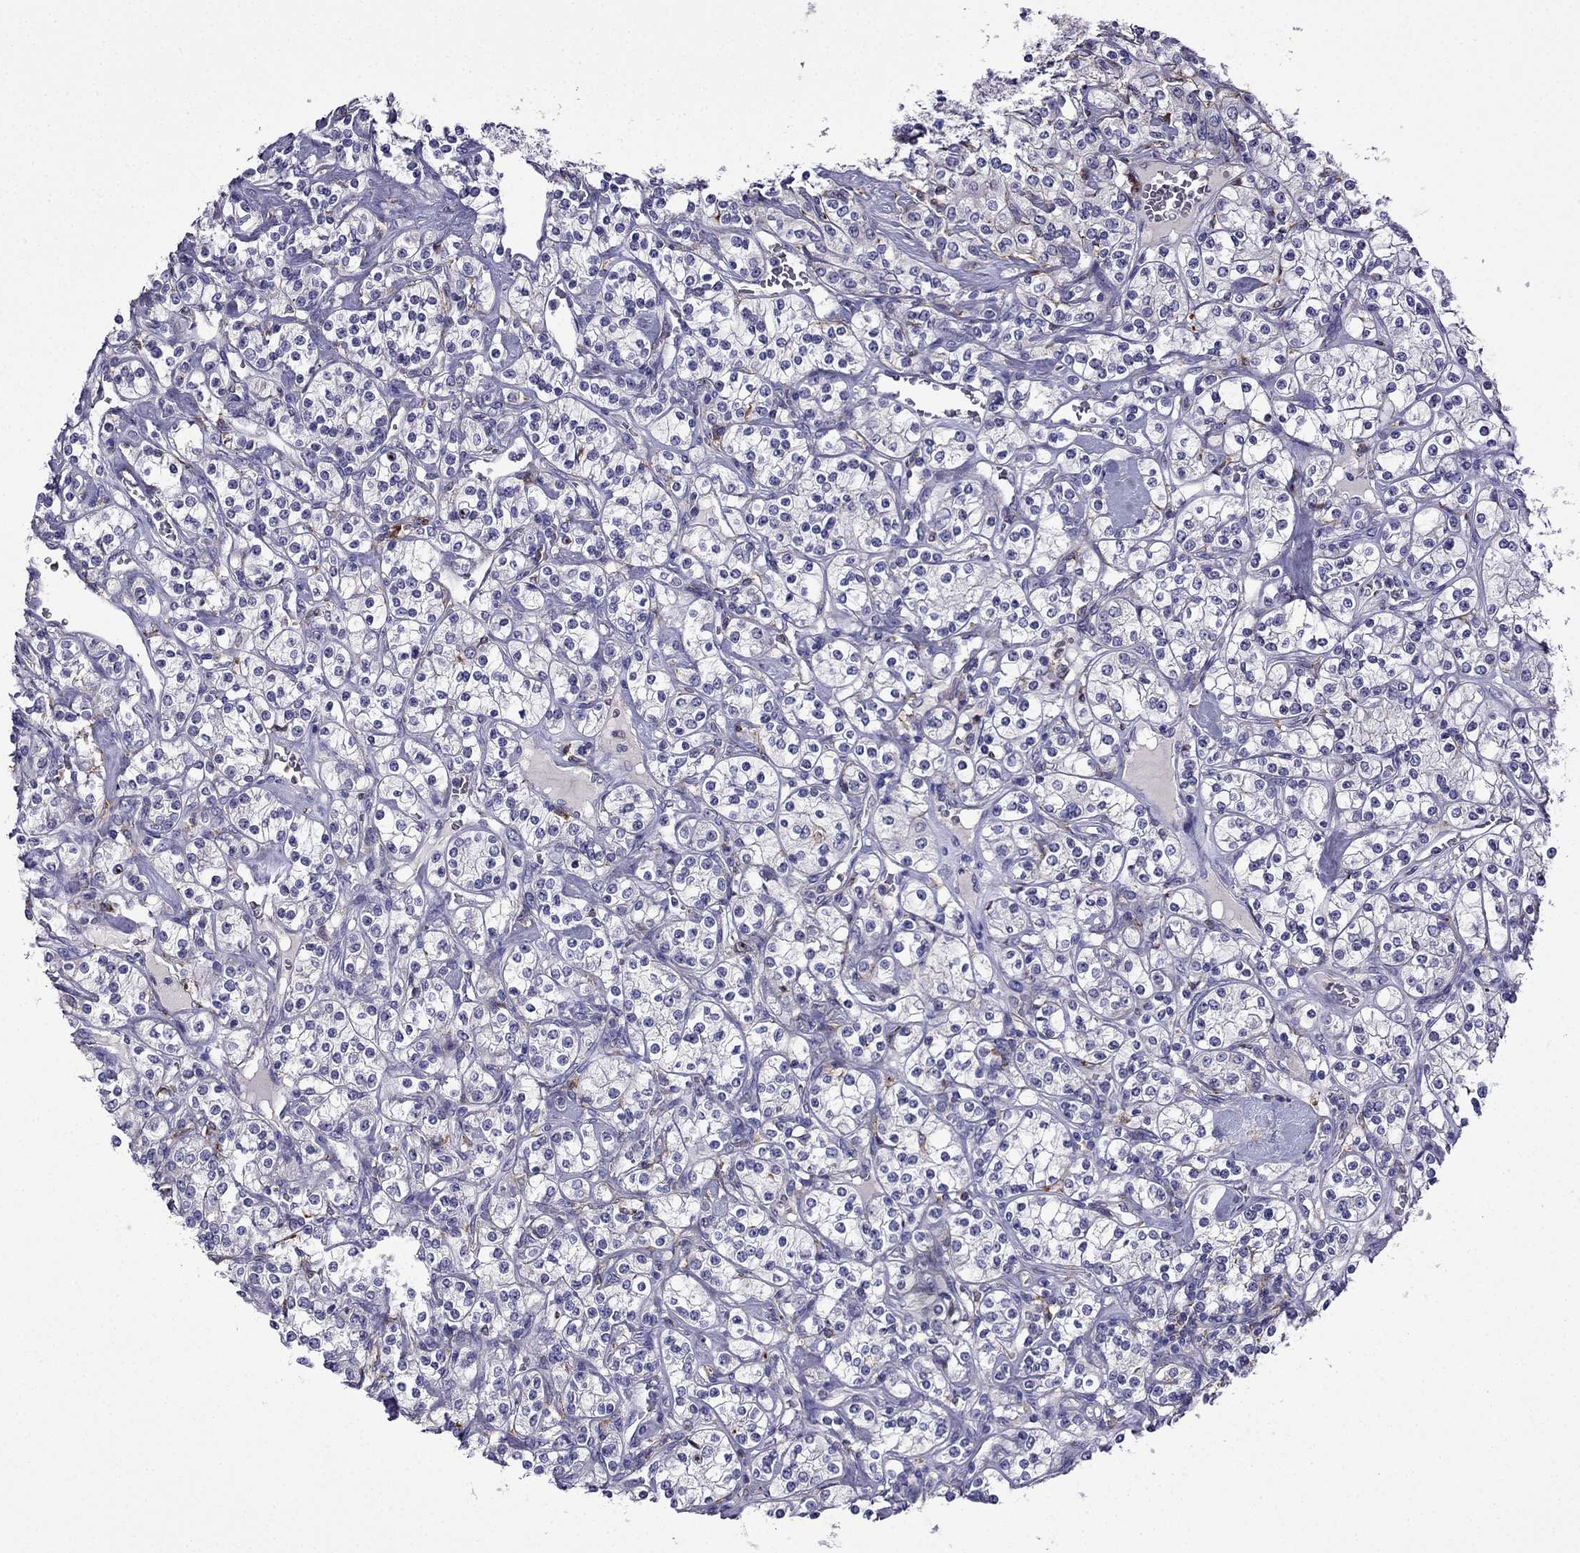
{"staining": {"intensity": "negative", "quantity": "none", "location": "none"}, "tissue": "renal cancer", "cell_type": "Tumor cells", "image_type": "cancer", "snomed": [{"axis": "morphology", "description": "Adenocarcinoma, NOS"}, {"axis": "topography", "description": "Kidney"}], "caption": "Photomicrograph shows no protein expression in tumor cells of renal cancer tissue.", "gene": "TSSK4", "patient": {"sex": "male", "age": 77}}